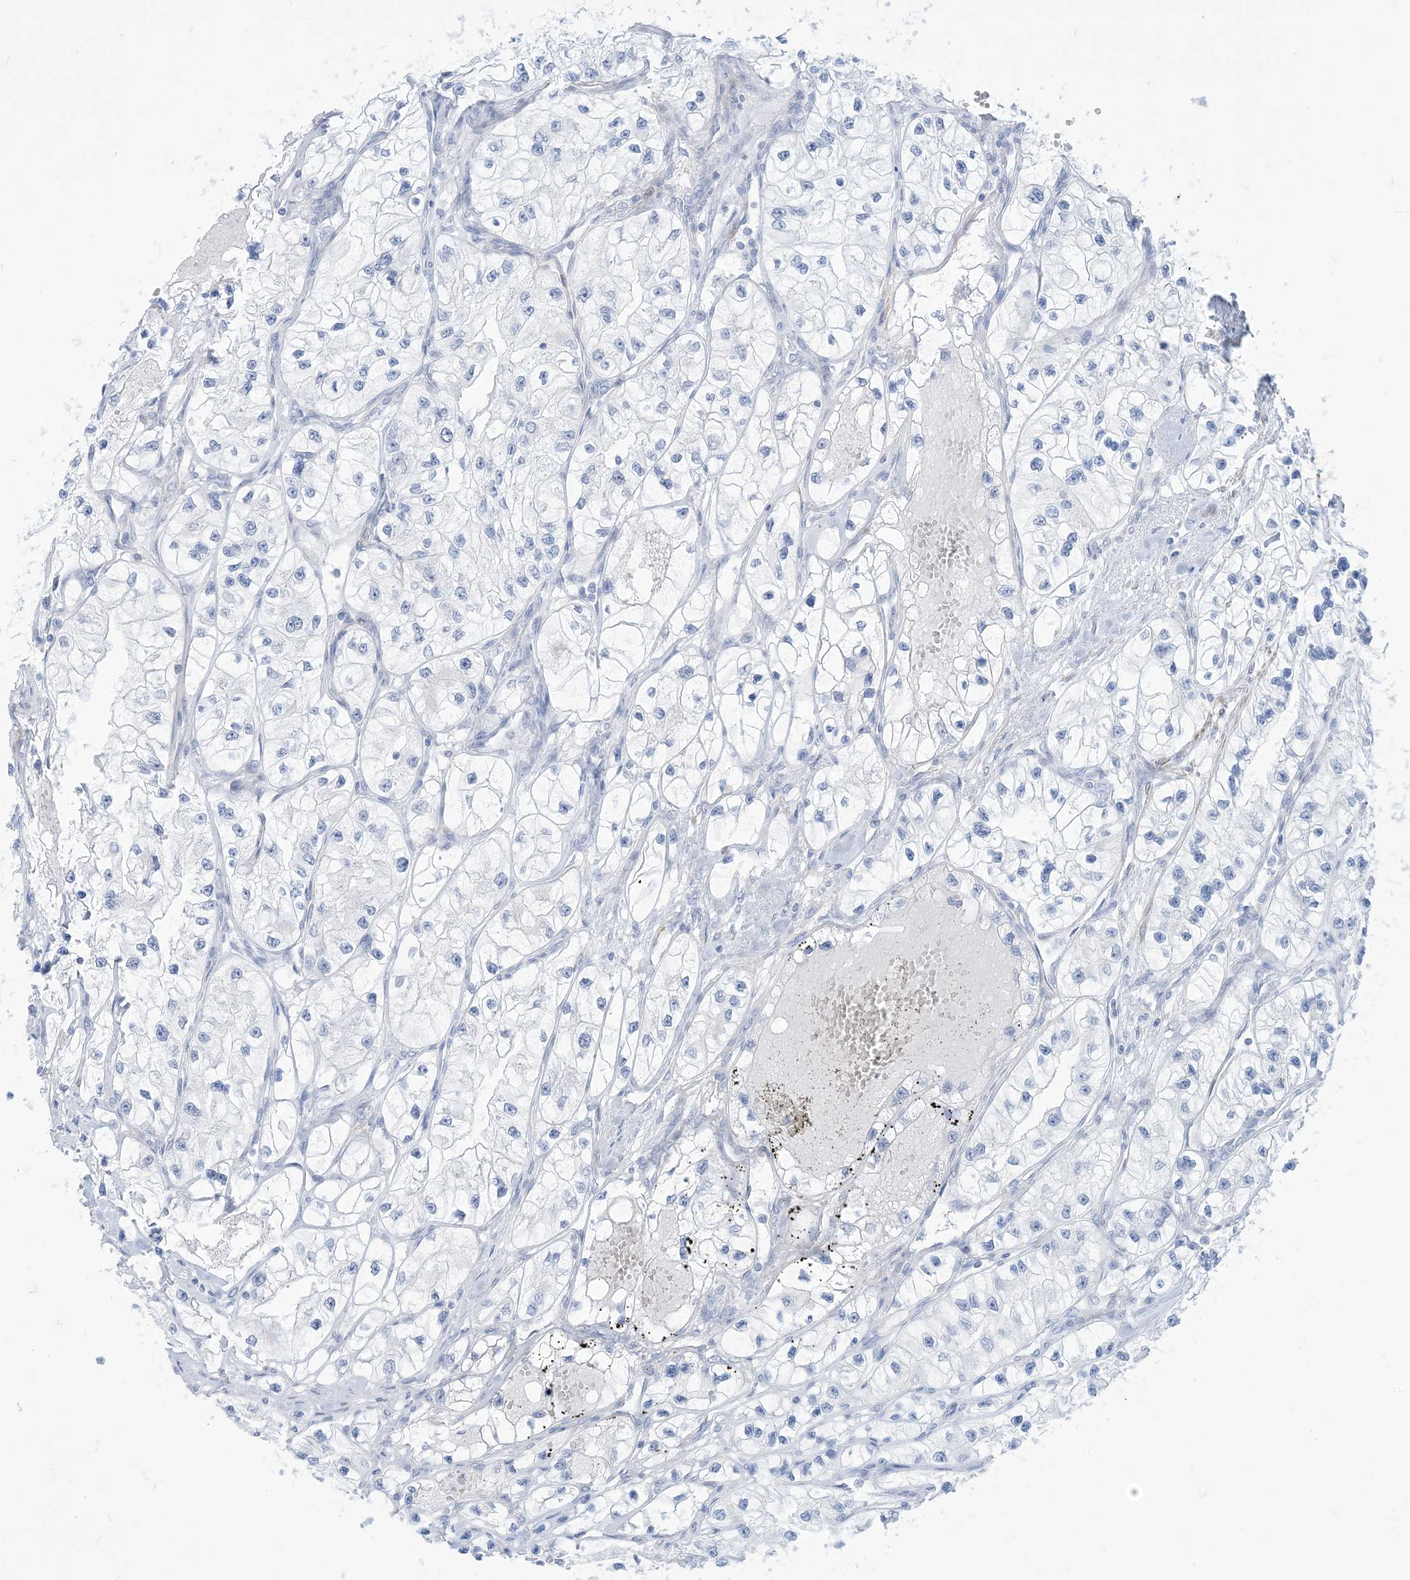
{"staining": {"intensity": "negative", "quantity": "none", "location": "none"}, "tissue": "renal cancer", "cell_type": "Tumor cells", "image_type": "cancer", "snomed": [{"axis": "morphology", "description": "Adenocarcinoma, NOS"}, {"axis": "topography", "description": "Kidney"}], "caption": "A photomicrograph of renal cancer (adenocarcinoma) stained for a protein displays no brown staining in tumor cells. (Stains: DAB (3,3'-diaminobenzidine) IHC with hematoxylin counter stain, Microscopy: brightfield microscopy at high magnification).", "gene": "MARS2", "patient": {"sex": "female", "age": 57}}